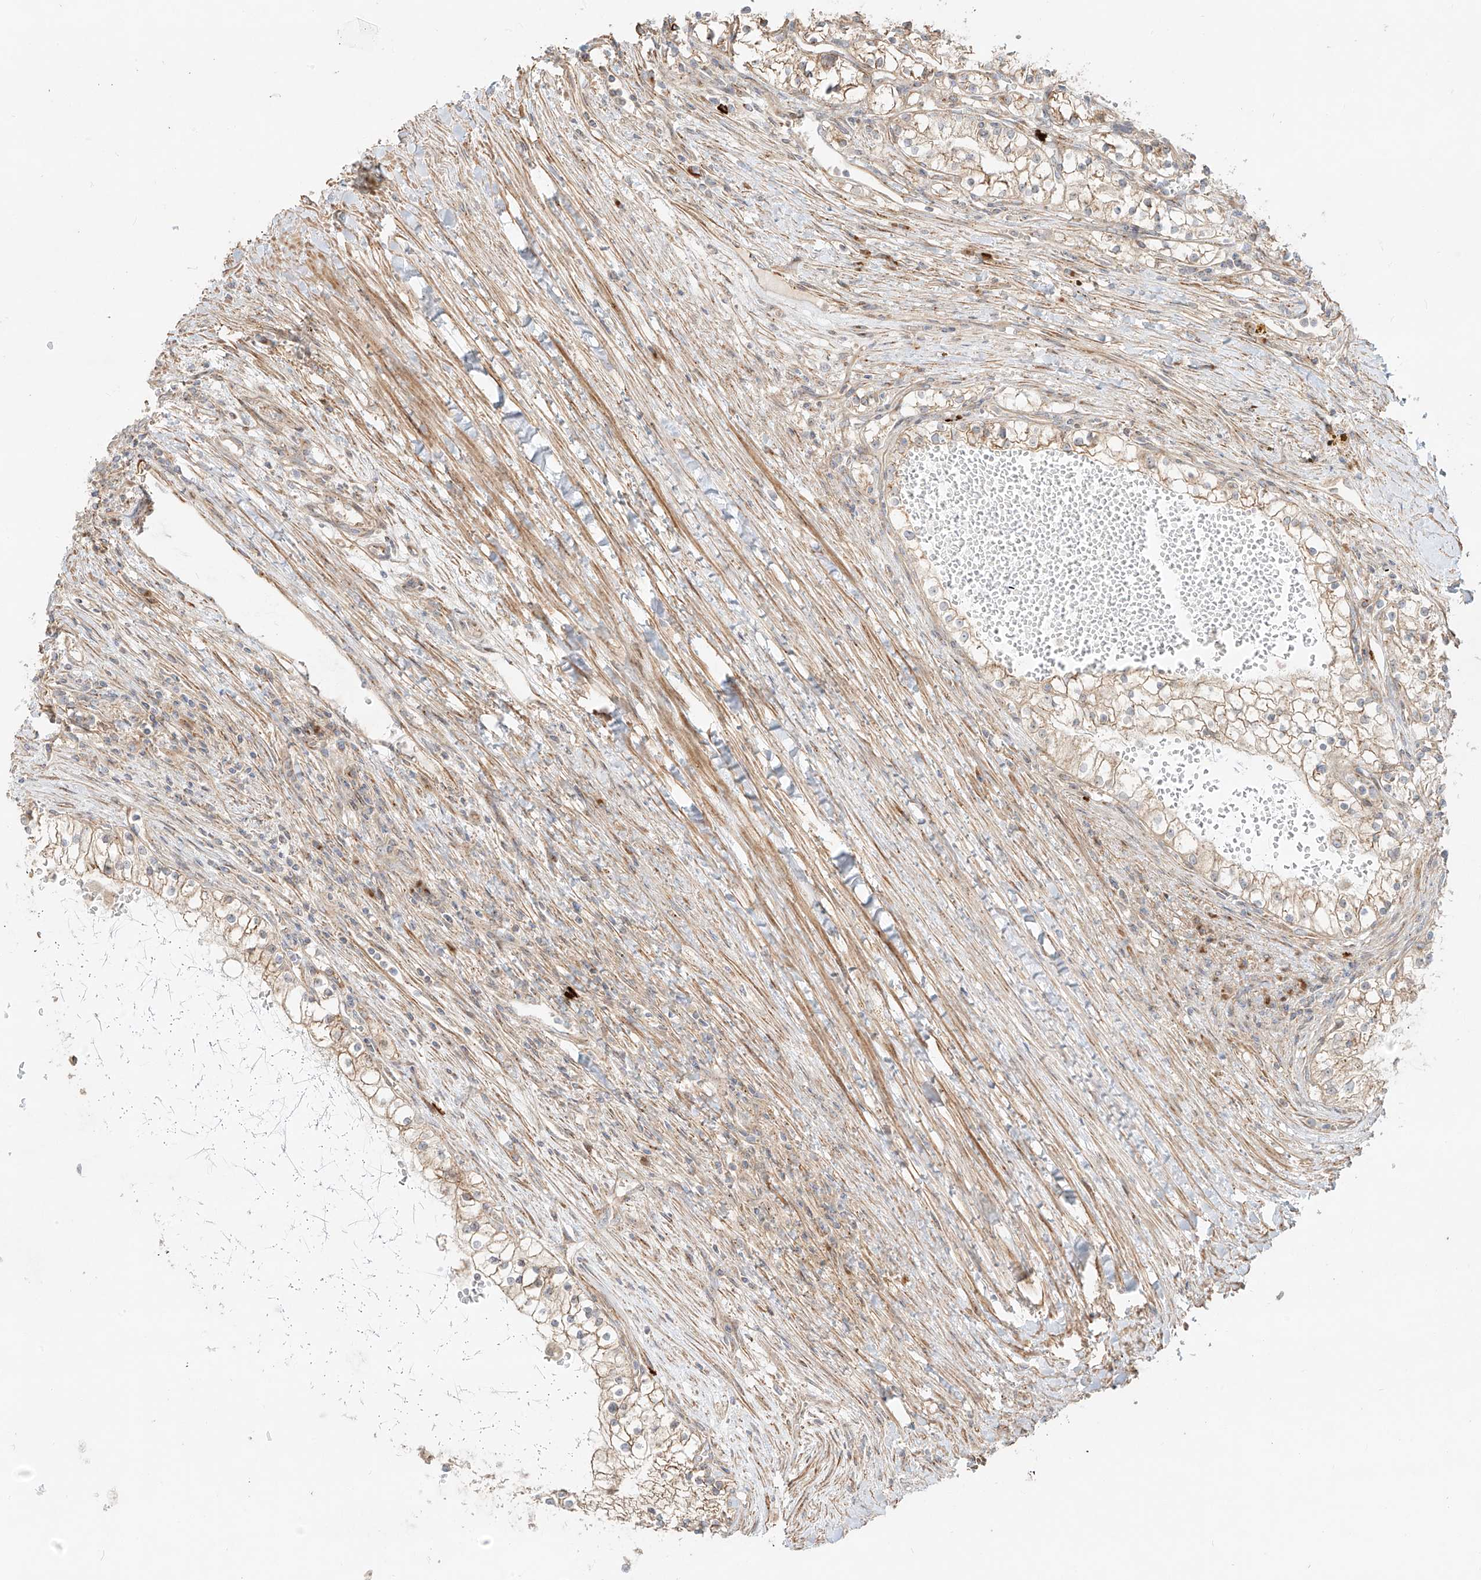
{"staining": {"intensity": "weak", "quantity": ">75%", "location": "cytoplasmic/membranous"}, "tissue": "renal cancer", "cell_type": "Tumor cells", "image_type": "cancer", "snomed": [{"axis": "morphology", "description": "Normal tissue, NOS"}, {"axis": "morphology", "description": "Adenocarcinoma, NOS"}, {"axis": "topography", "description": "Kidney"}], "caption": "Protein staining demonstrates weak cytoplasmic/membranous staining in about >75% of tumor cells in renal adenocarcinoma.", "gene": "ZNF287", "patient": {"sex": "male", "age": 68}}